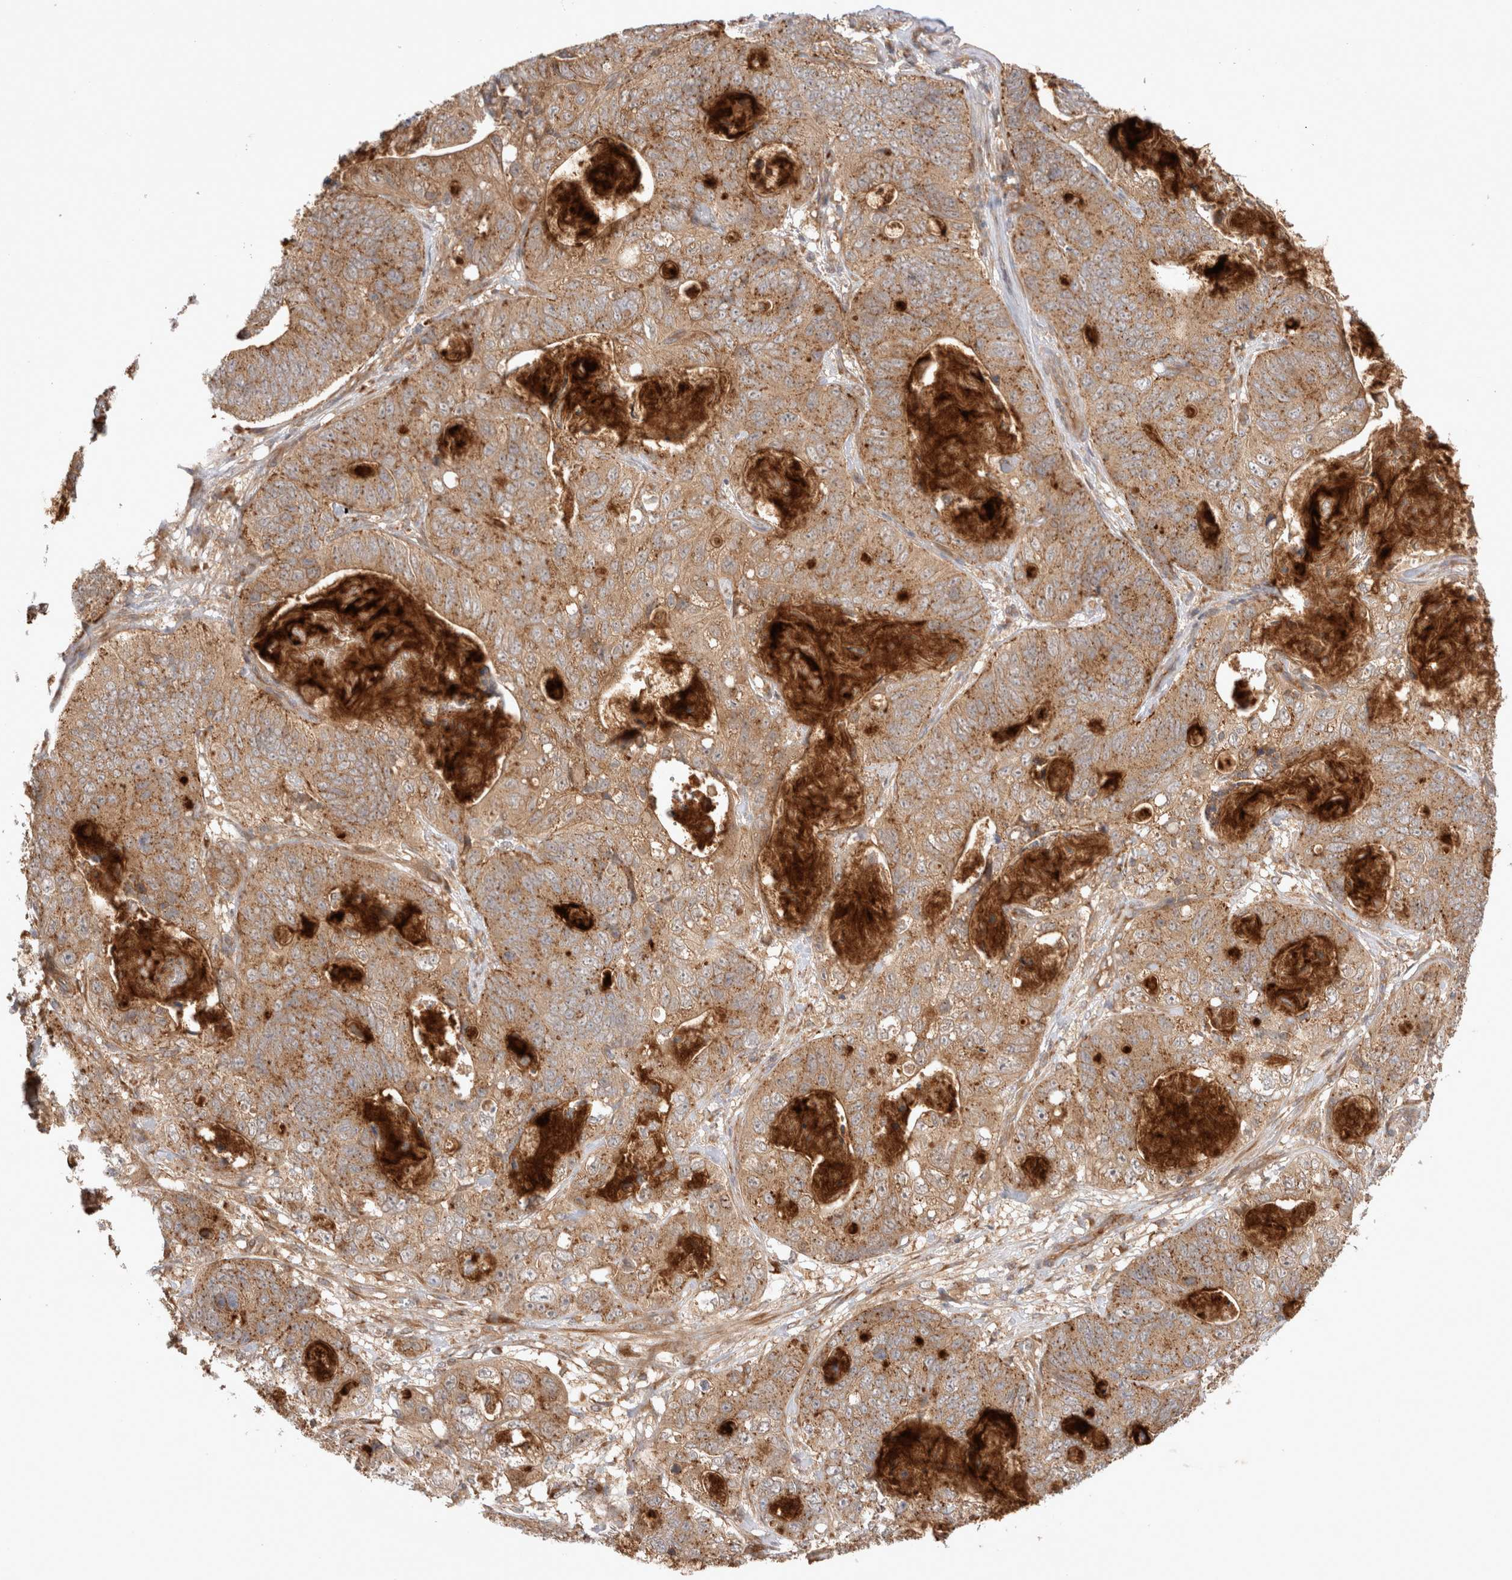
{"staining": {"intensity": "moderate", "quantity": ">75%", "location": "cytoplasmic/membranous"}, "tissue": "stomach cancer", "cell_type": "Tumor cells", "image_type": "cancer", "snomed": [{"axis": "morphology", "description": "Normal tissue, NOS"}, {"axis": "morphology", "description": "Adenocarcinoma, NOS"}, {"axis": "topography", "description": "Stomach"}], "caption": "Protein analysis of stomach cancer tissue displays moderate cytoplasmic/membranous staining in about >75% of tumor cells. (DAB (3,3'-diaminobenzidine) IHC with brightfield microscopy, high magnification).", "gene": "VPS28", "patient": {"sex": "female", "age": 89}}